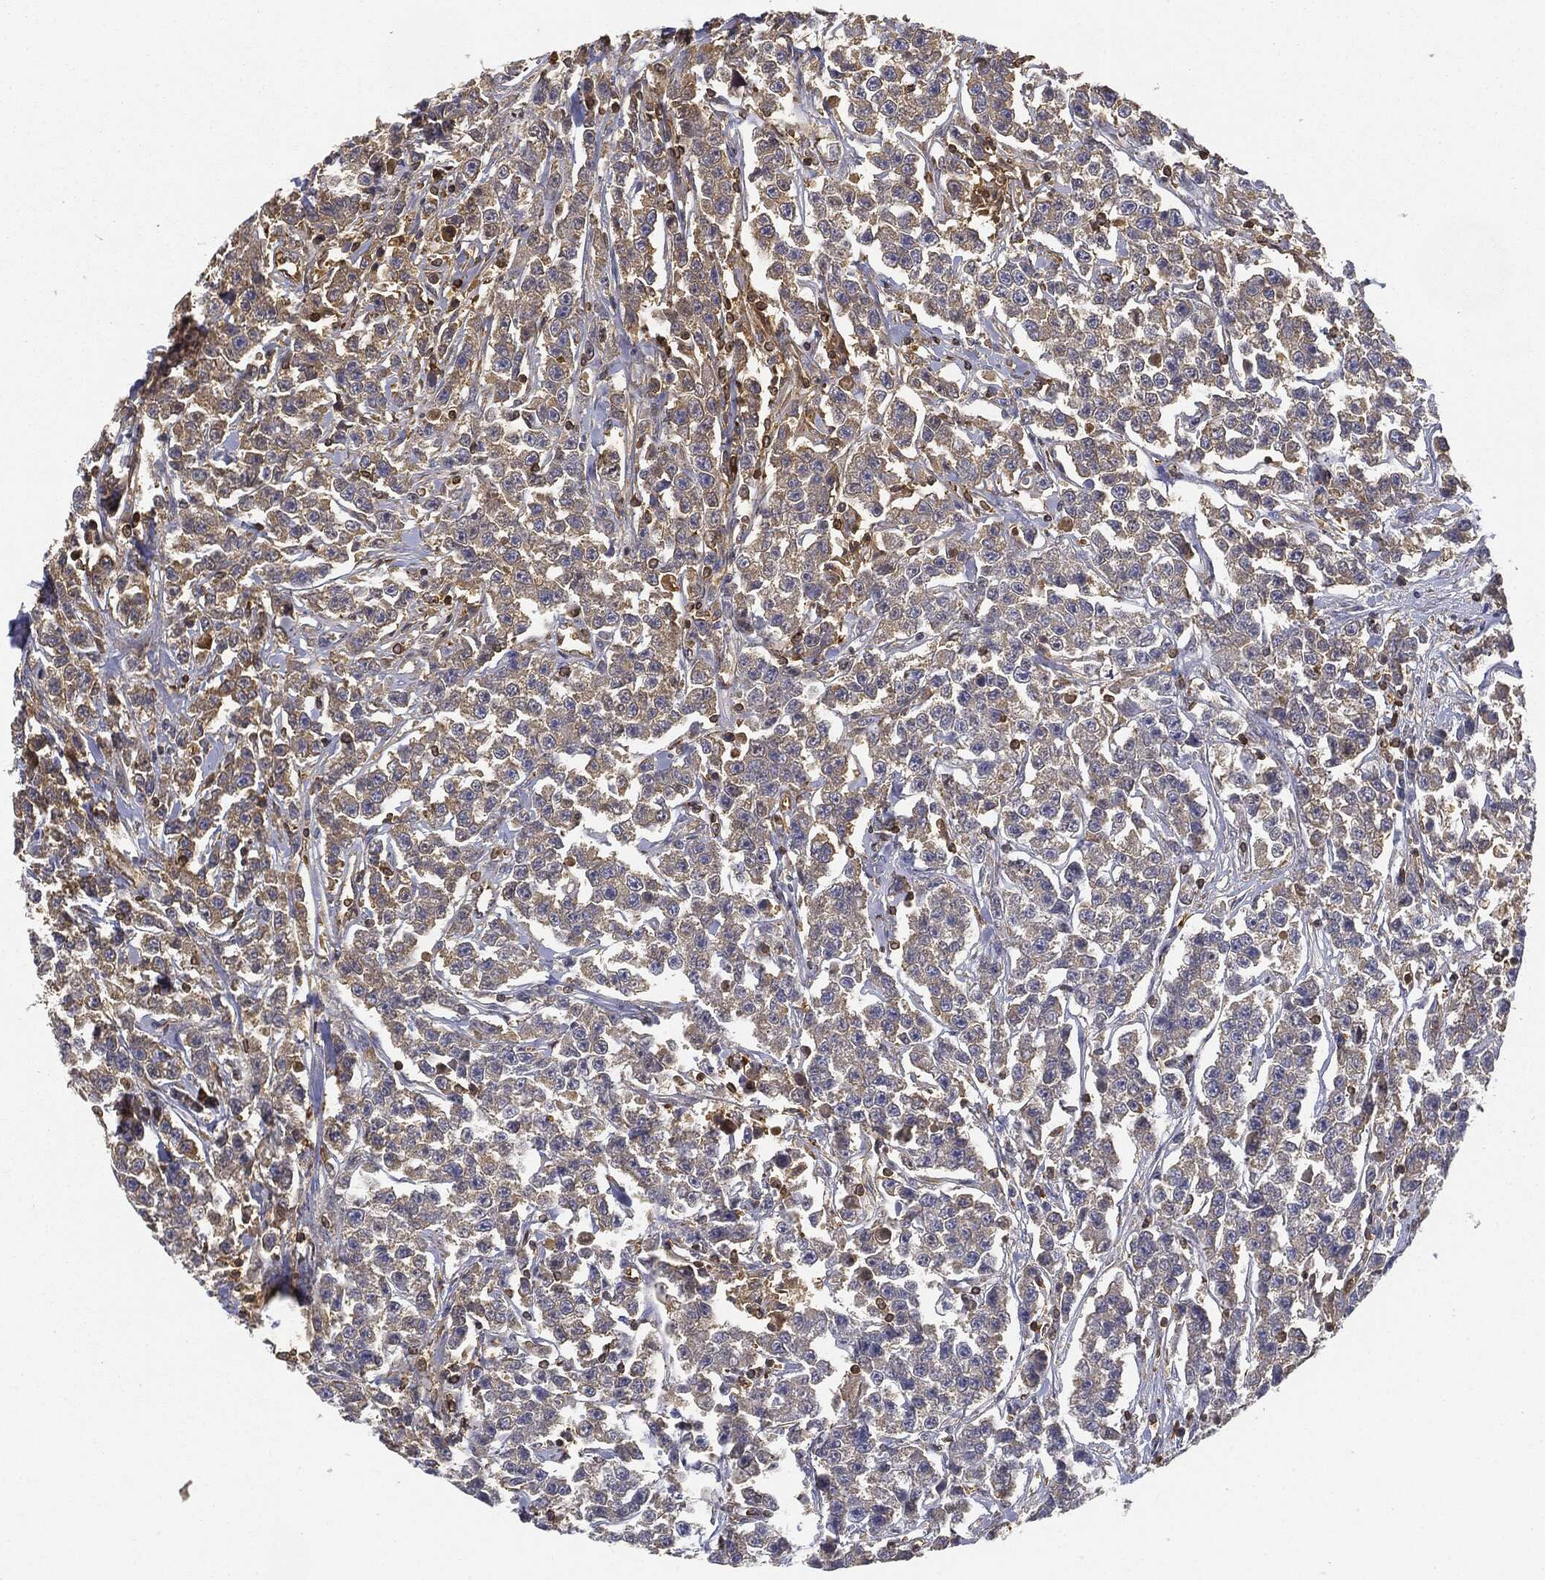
{"staining": {"intensity": "weak", "quantity": "25%-75%", "location": "cytoplasmic/membranous"}, "tissue": "testis cancer", "cell_type": "Tumor cells", "image_type": "cancer", "snomed": [{"axis": "morphology", "description": "Seminoma, NOS"}, {"axis": "topography", "description": "Testis"}], "caption": "Protein staining demonstrates weak cytoplasmic/membranous staining in about 25%-75% of tumor cells in seminoma (testis).", "gene": "WDR1", "patient": {"sex": "male", "age": 59}}